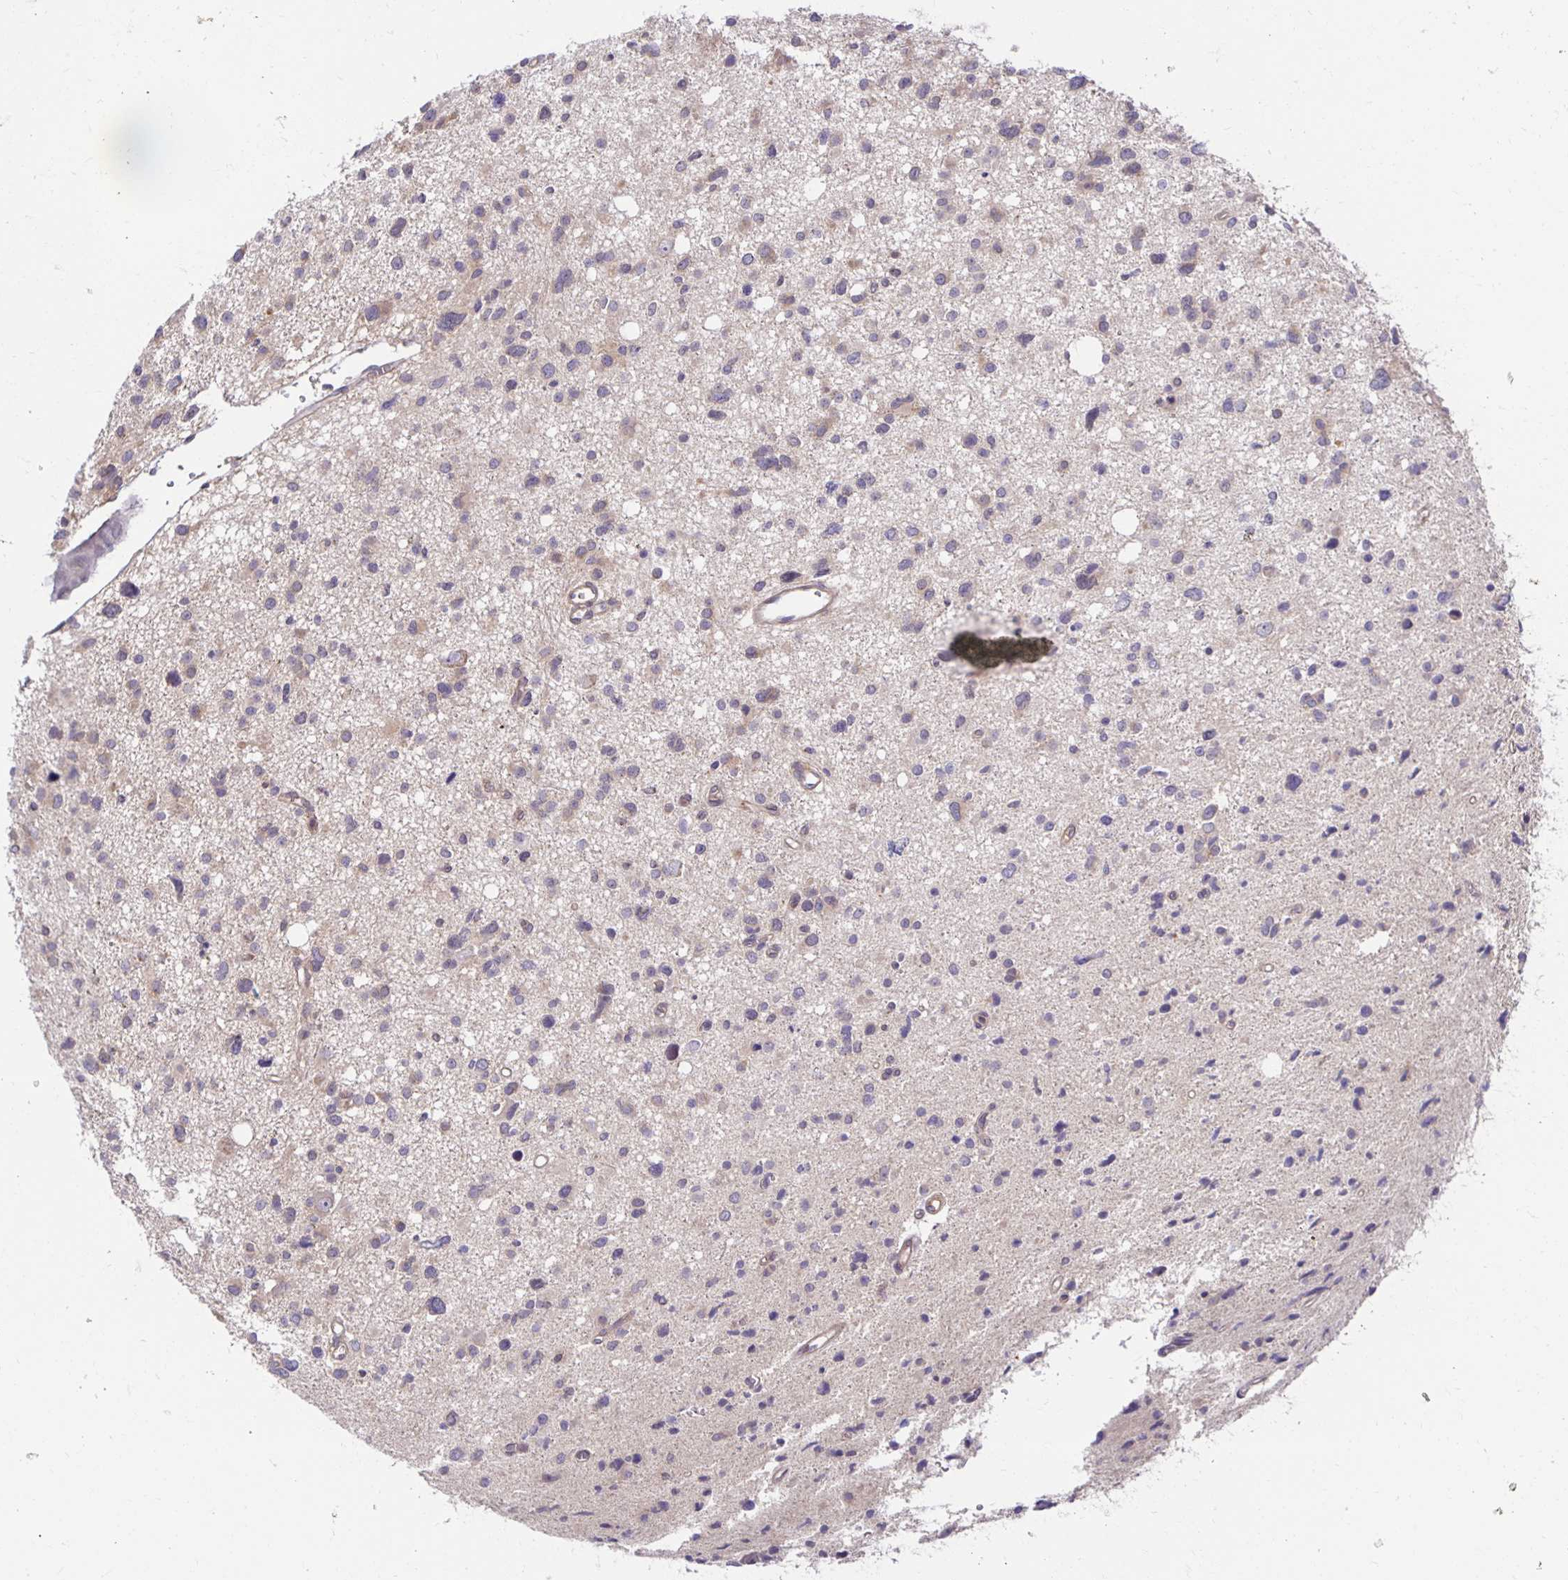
{"staining": {"intensity": "negative", "quantity": "none", "location": "none"}, "tissue": "glioma", "cell_type": "Tumor cells", "image_type": "cancer", "snomed": [{"axis": "morphology", "description": "Glioma, malignant, High grade"}, {"axis": "topography", "description": "Brain"}], "caption": "Tumor cells show no significant protein expression in malignant glioma (high-grade).", "gene": "MIEN1", "patient": {"sex": "male", "age": 23}}